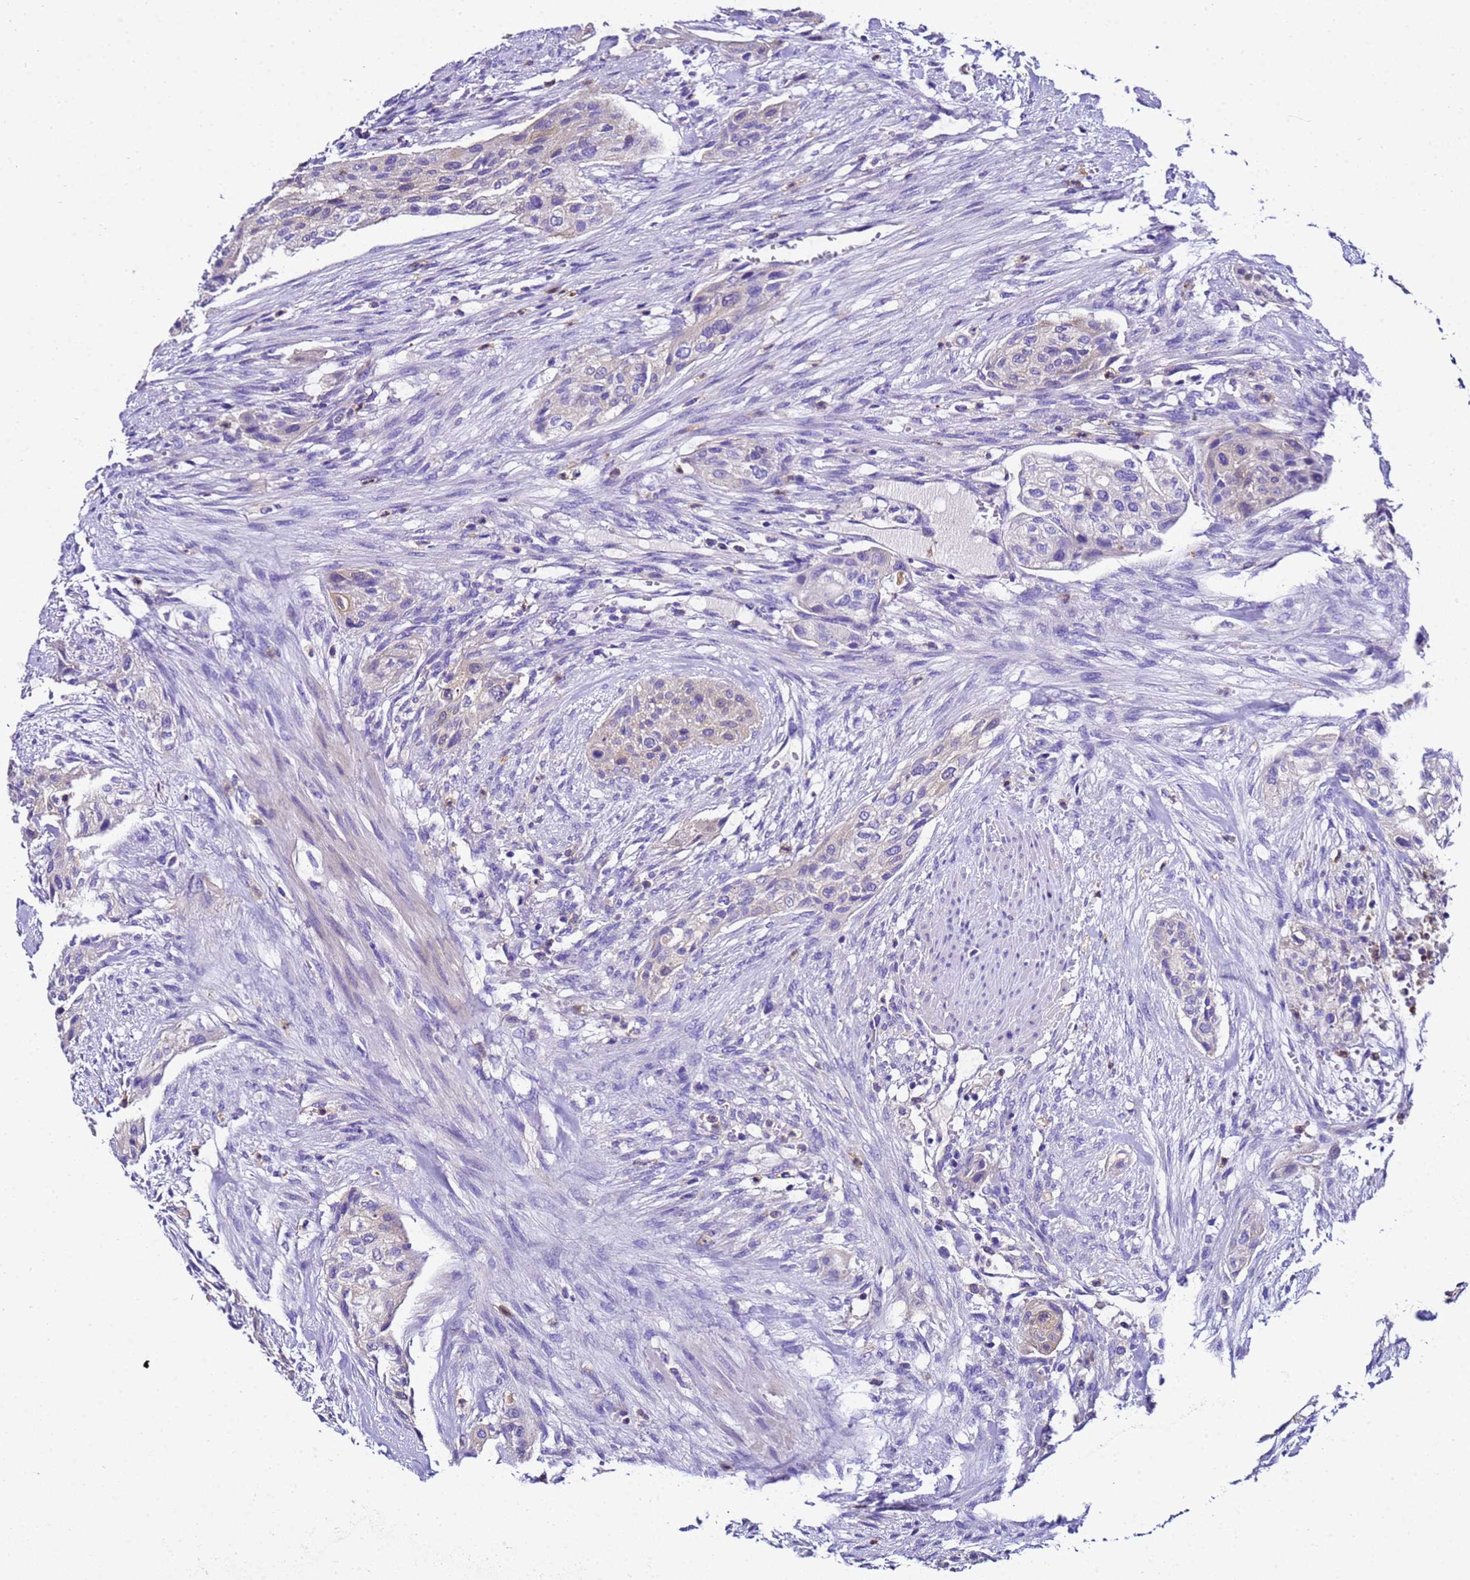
{"staining": {"intensity": "weak", "quantity": "<25%", "location": "cytoplasmic/membranous"}, "tissue": "urothelial cancer", "cell_type": "Tumor cells", "image_type": "cancer", "snomed": [{"axis": "morphology", "description": "Urothelial carcinoma, High grade"}, {"axis": "topography", "description": "Urinary bladder"}], "caption": "A histopathology image of urothelial cancer stained for a protein exhibits no brown staining in tumor cells.", "gene": "UGT2A1", "patient": {"sex": "male", "age": 35}}